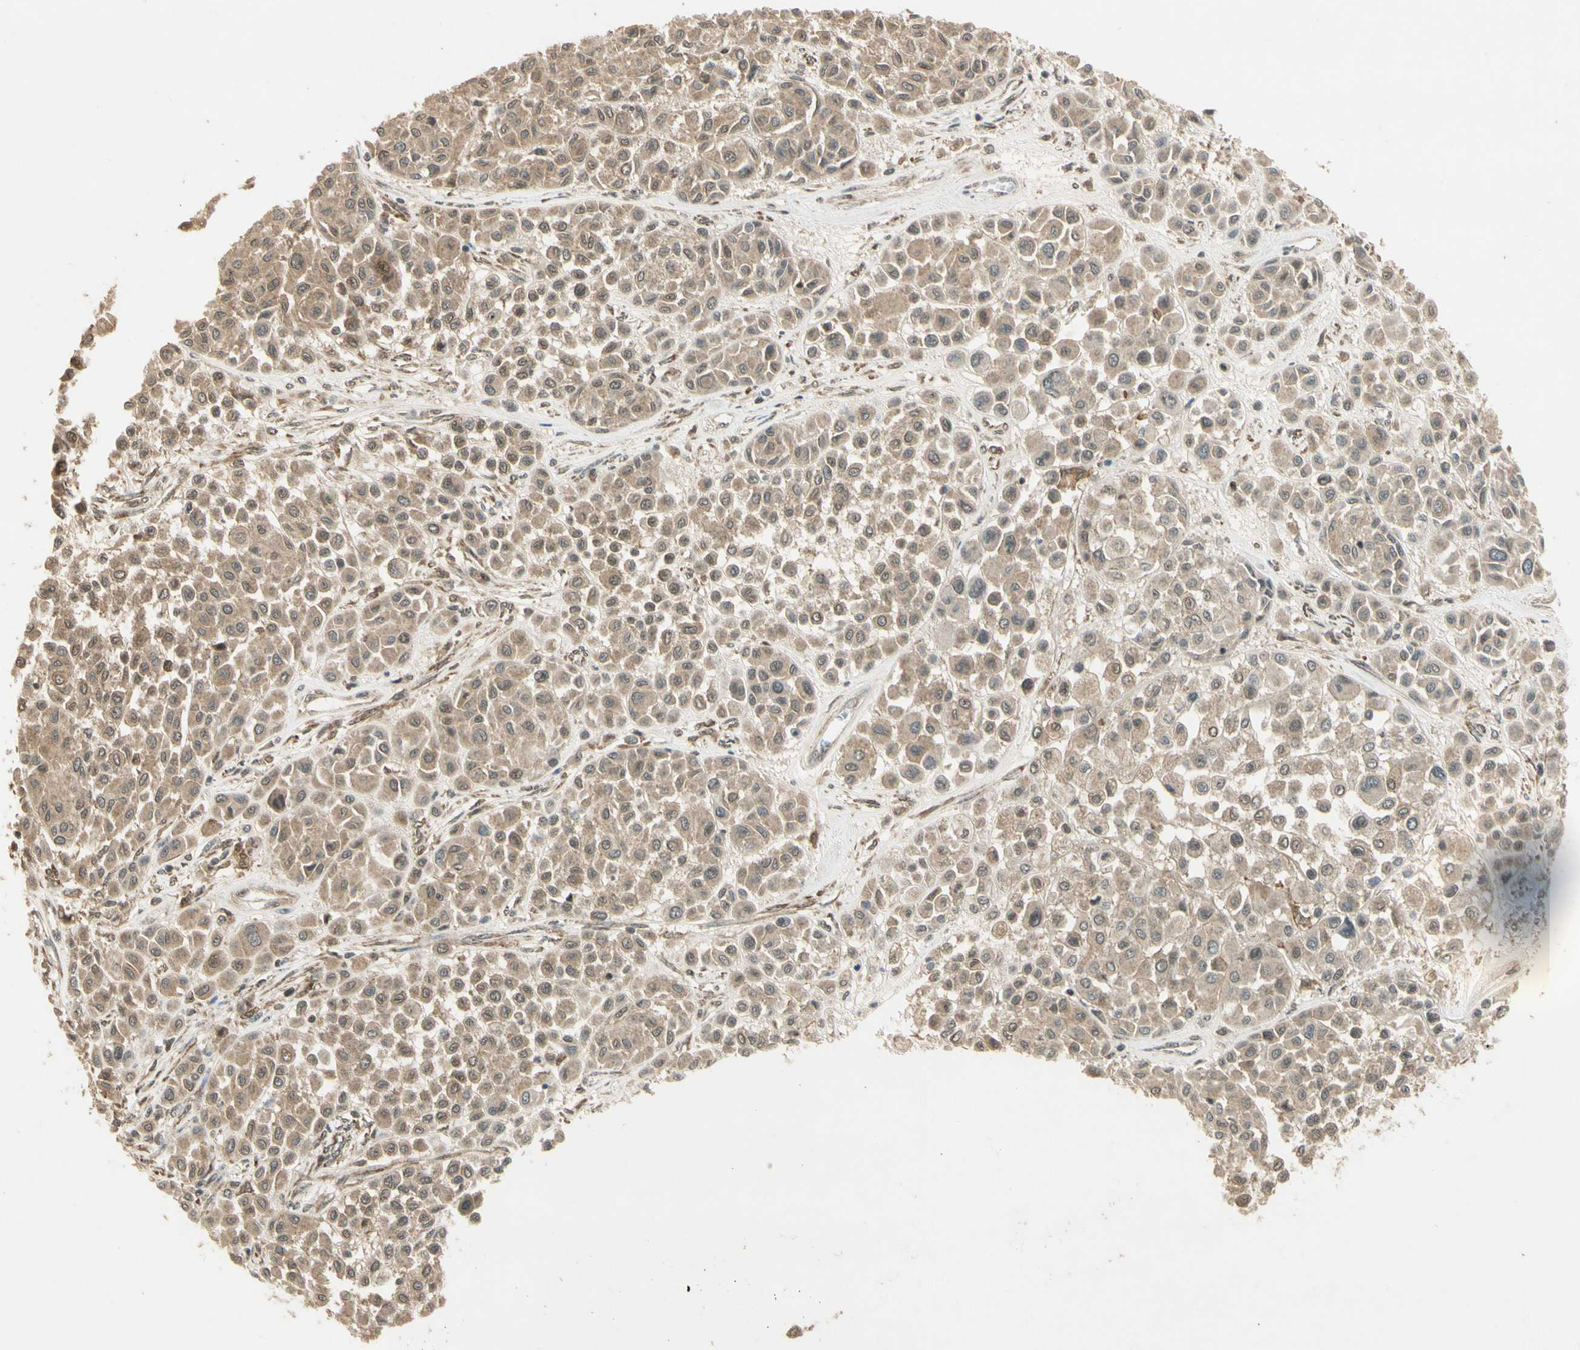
{"staining": {"intensity": "weak", "quantity": ">75%", "location": "cytoplasmic/membranous"}, "tissue": "melanoma", "cell_type": "Tumor cells", "image_type": "cancer", "snomed": [{"axis": "morphology", "description": "Malignant melanoma, Metastatic site"}, {"axis": "topography", "description": "Soft tissue"}], "caption": "Melanoma tissue reveals weak cytoplasmic/membranous positivity in about >75% of tumor cells (Brightfield microscopy of DAB IHC at high magnification).", "gene": "ZNF135", "patient": {"sex": "male", "age": 41}}